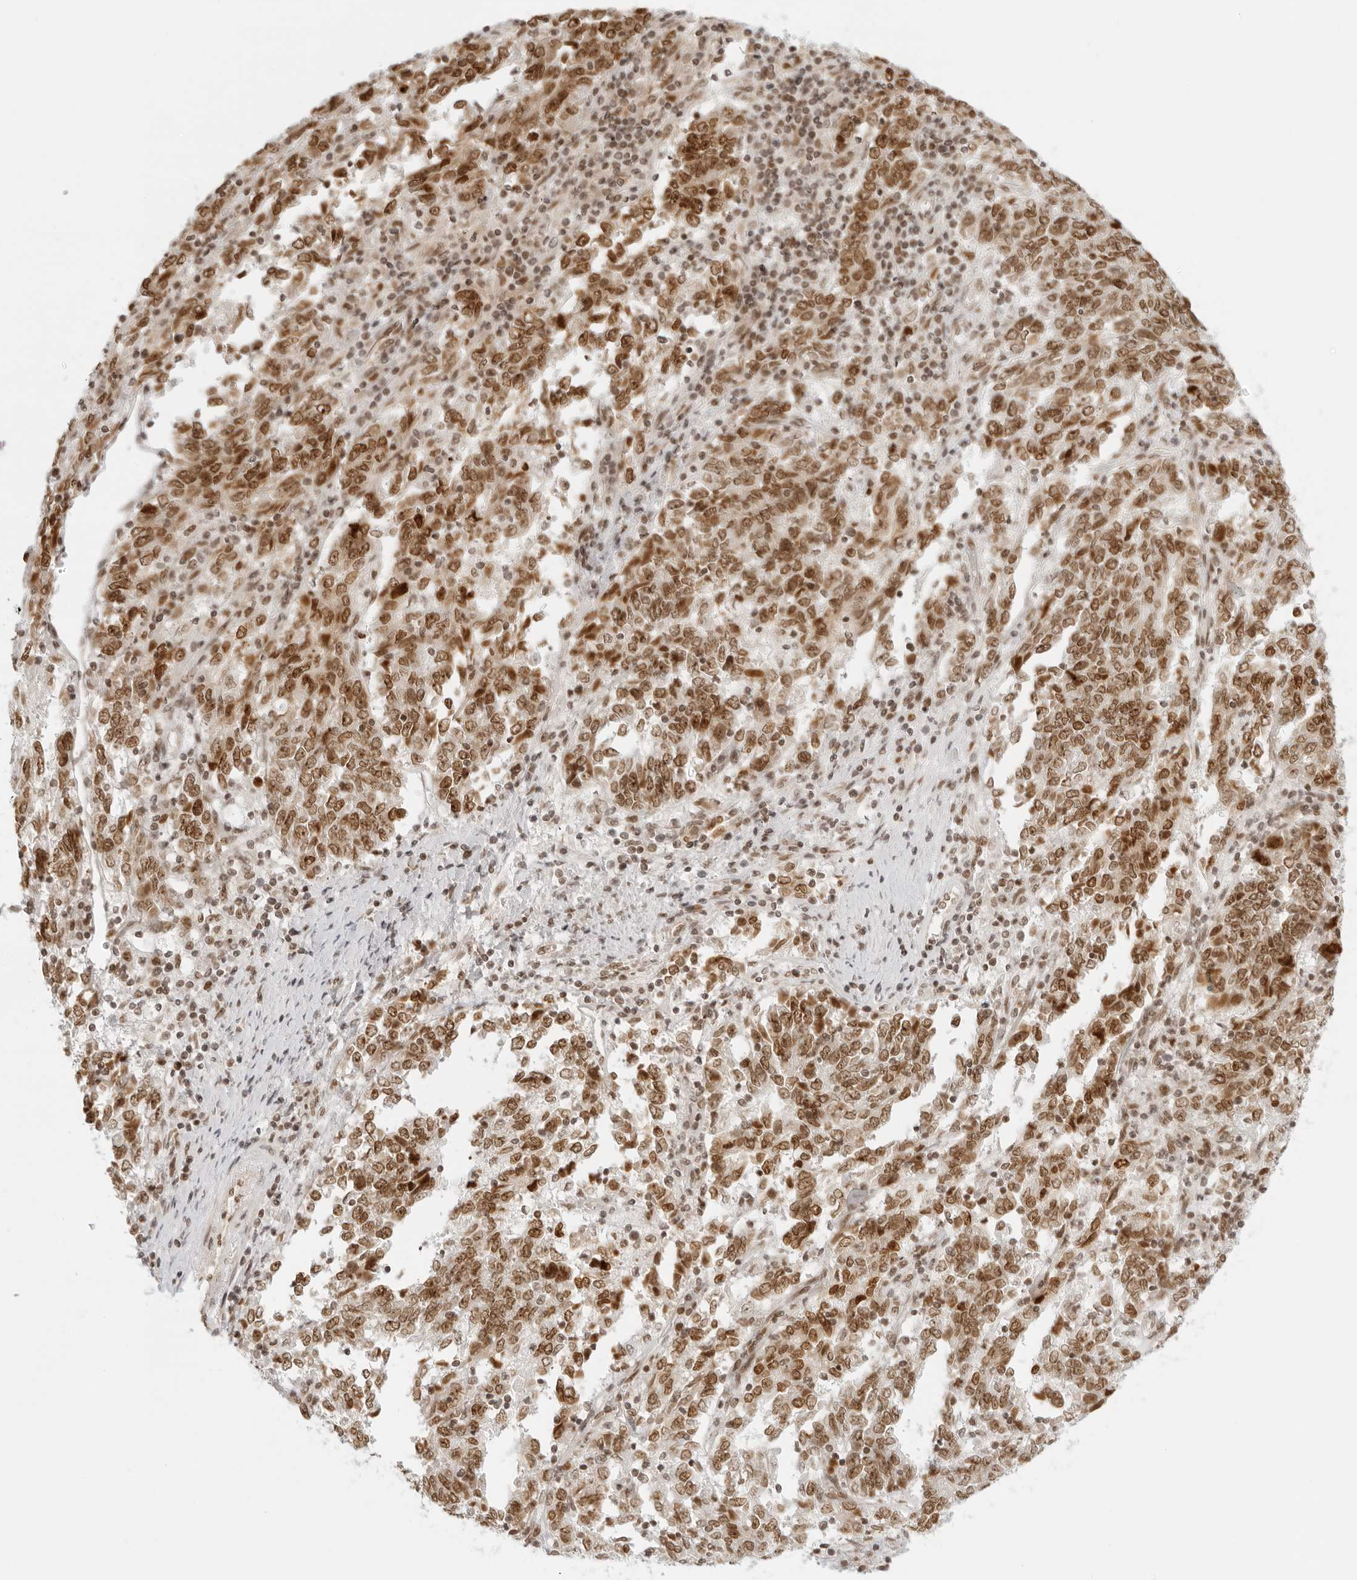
{"staining": {"intensity": "strong", "quantity": ">75%", "location": "nuclear"}, "tissue": "endometrial cancer", "cell_type": "Tumor cells", "image_type": "cancer", "snomed": [{"axis": "morphology", "description": "Adenocarcinoma, NOS"}, {"axis": "topography", "description": "Endometrium"}], "caption": "Immunohistochemistry of endometrial cancer reveals high levels of strong nuclear positivity in approximately >75% of tumor cells.", "gene": "RCC1", "patient": {"sex": "female", "age": 80}}